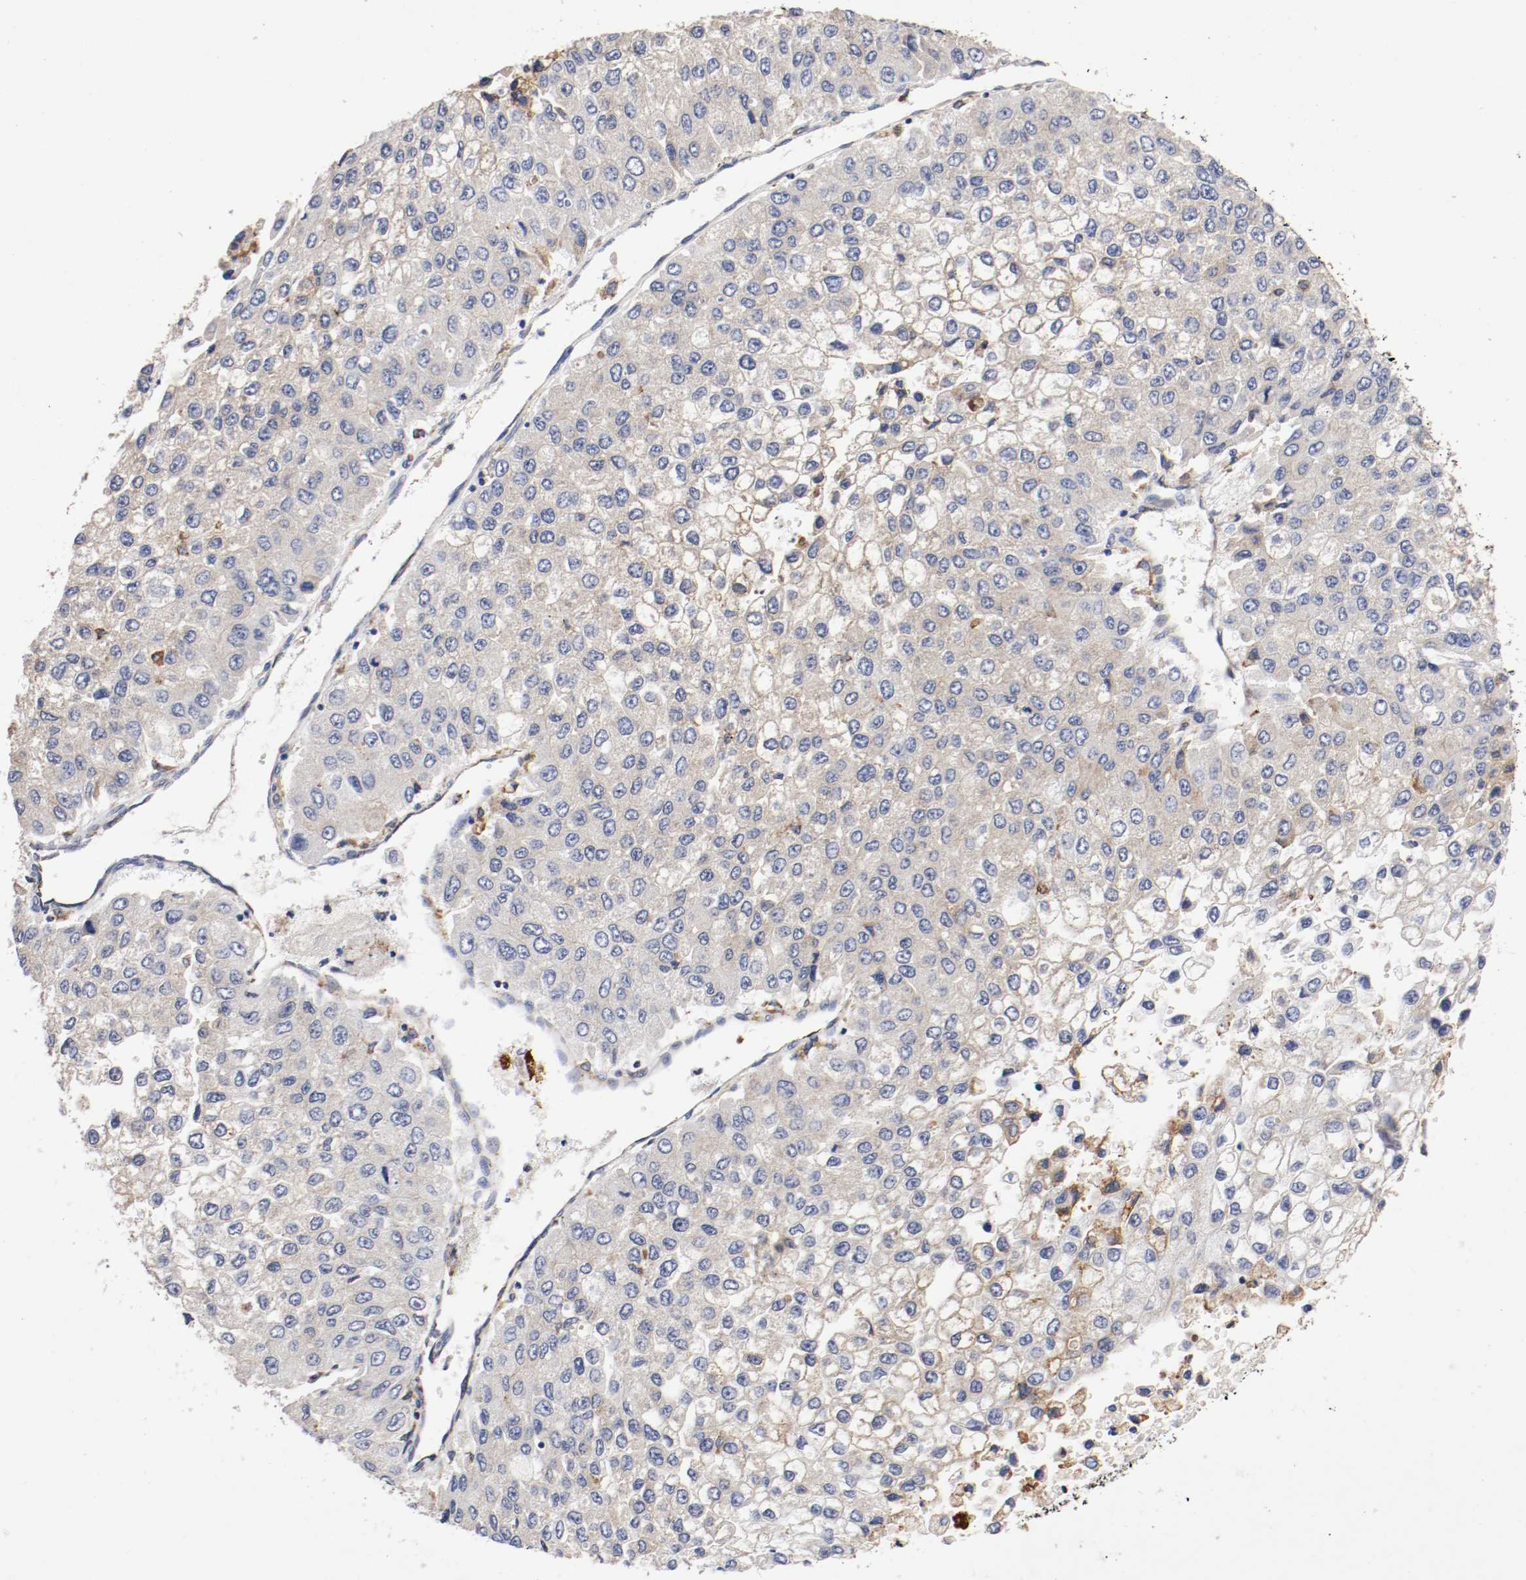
{"staining": {"intensity": "strong", "quantity": "<25%", "location": "cytoplasmic/membranous"}, "tissue": "liver cancer", "cell_type": "Tumor cells", "image_type": "cancer", "snomed": [{"axis": "morphology", "description": "Carcinoma, Hepatocellular, NOS"}, {"axis": "topography", "description": "Liver"}], "caption": "Immunohistochemical staining of liver hepatocellular carcinoma displays medium levels of strong cytoplasmic/membranous protein expression in approximately <25% of tumor cells.", "gene": "TRAF2", "patient": {"sex": "female", "age": 66}}